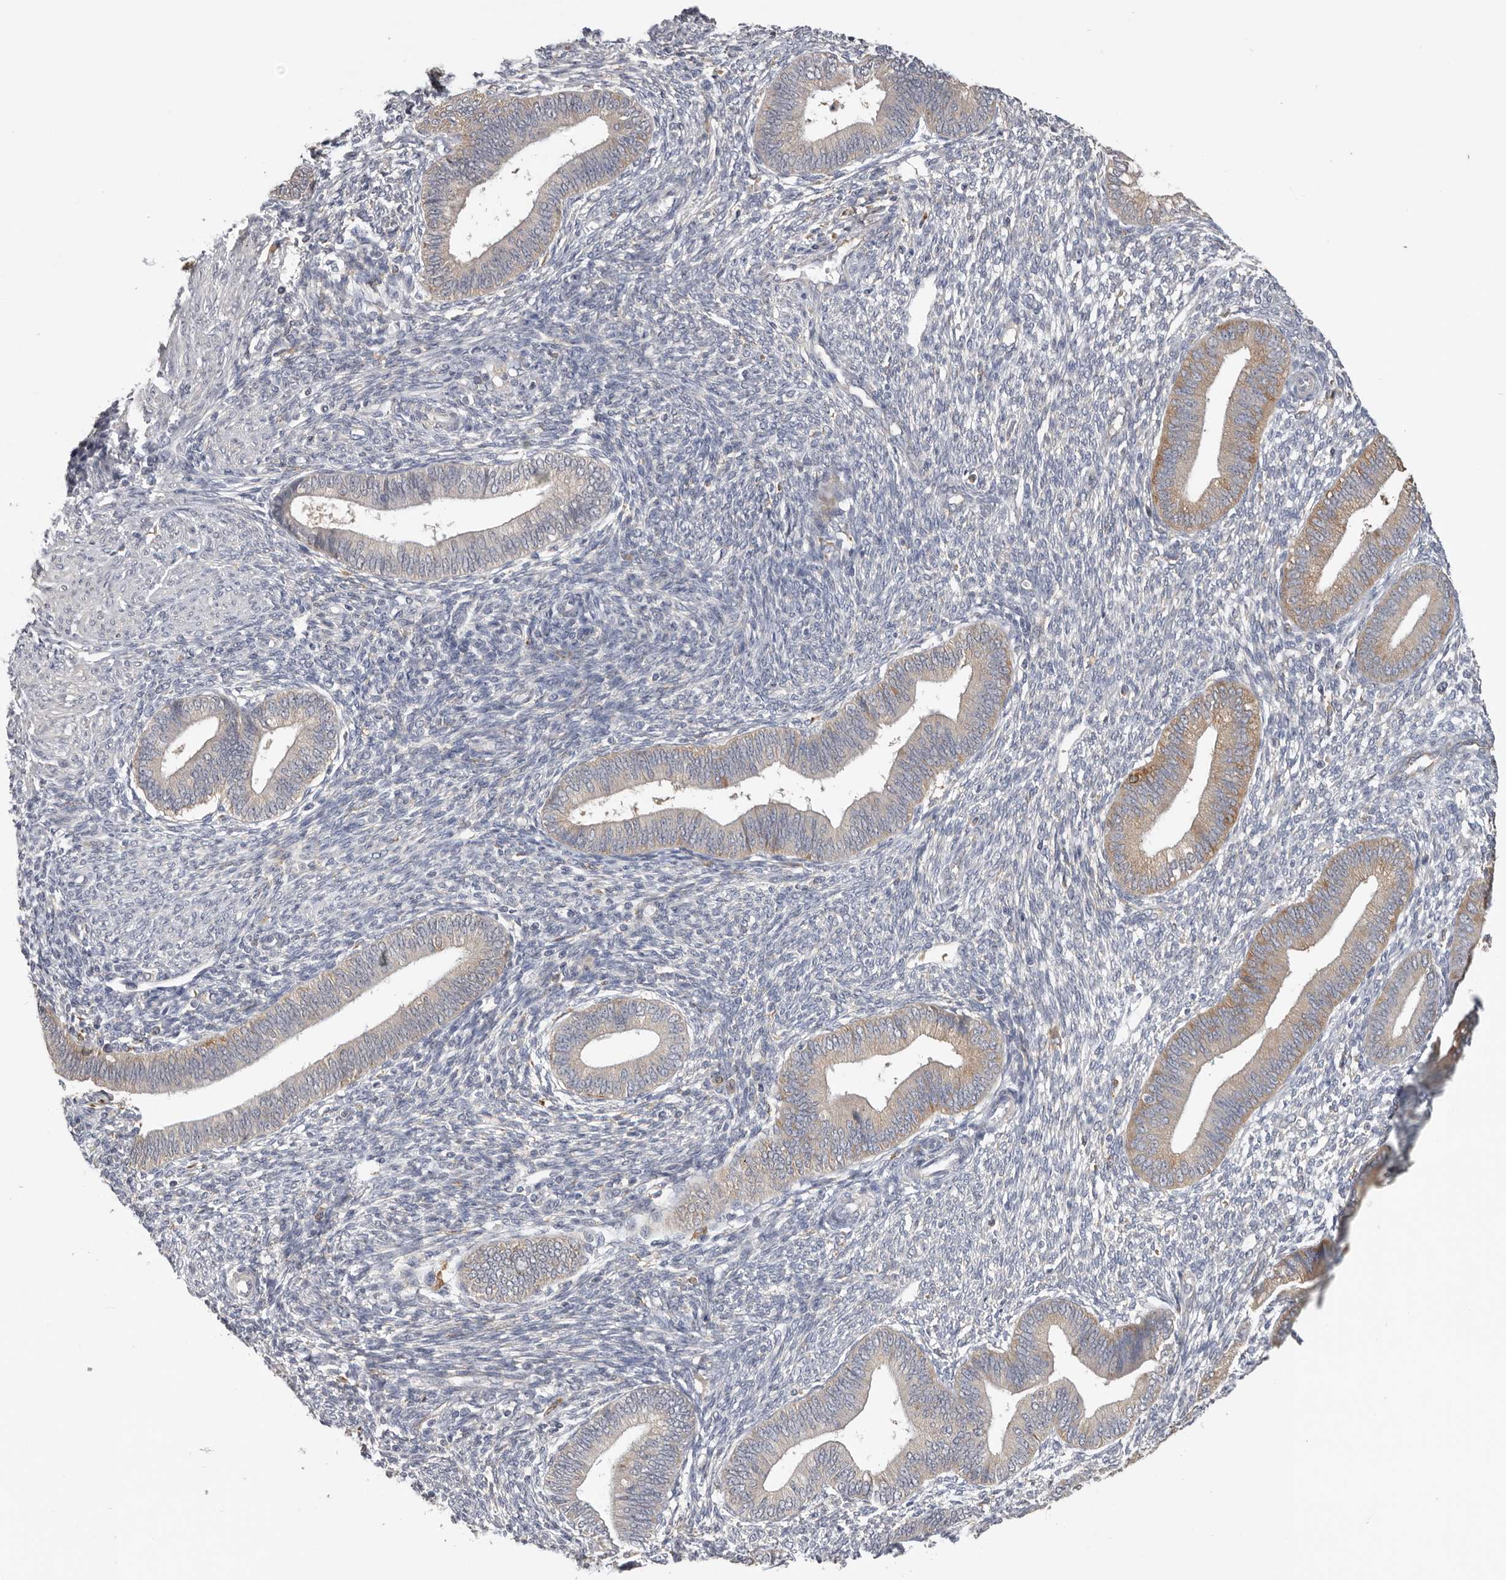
{"staining": {"intensity": "negative", "quantity": "none", "location": "none"}, "tissue": "endometrium", "cell_type": "Cells in endometrial stroma", "image_type": "normal", "snomed": [{"axis": "morphology", "description": "Normal tissue, NOS"}, {"axis": "topography", "description": "Endometrium"}], "caption": "This is a image of immunohistochemistry (IHC) staining of benign endometrium, which shows no positivity in cells in endometrial stroma. The staining is performed using DAB brown chromogen with nuclei counter-stained in using hematoxylin.", "gene": "TFRC", "patient": {"sex": "female", "age": 46}}